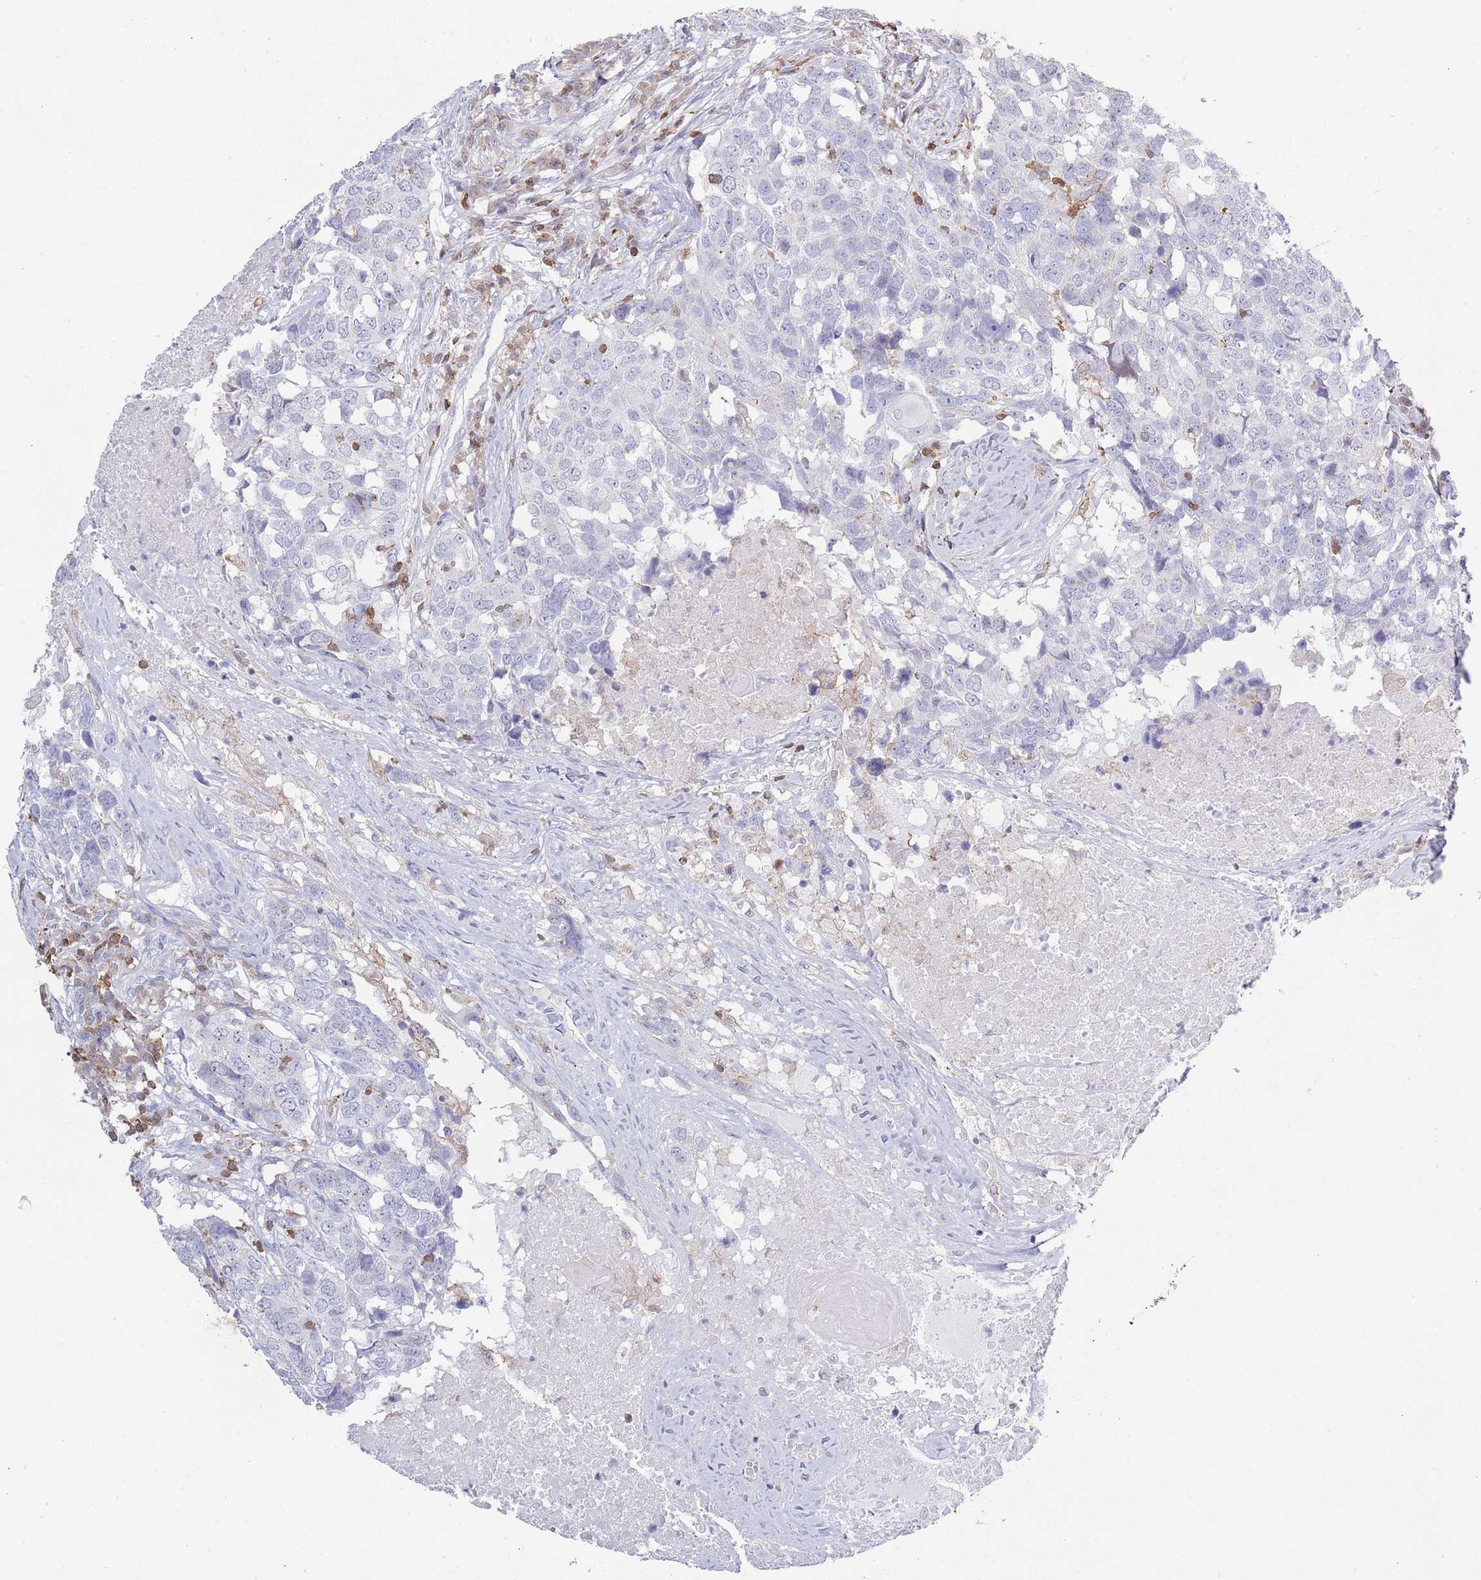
{"staining": {"intensity": "negative", "quantity": "none", "location": "none"}, "tissue": "head and neck cancer", "cell_type": "Tumor cells", "image_type": "cancer", "snomed": [{"axis": "morphology", "description": "Squamous cell carcinoma, NOS"}, {"axis": "topography", "description": "Head-Neck"}], "caption": "Tumor cells are negative for protein expression in human head and neck cancer.", "gene": "LPXN", "patient": {"sex": "male", "age": 66}}